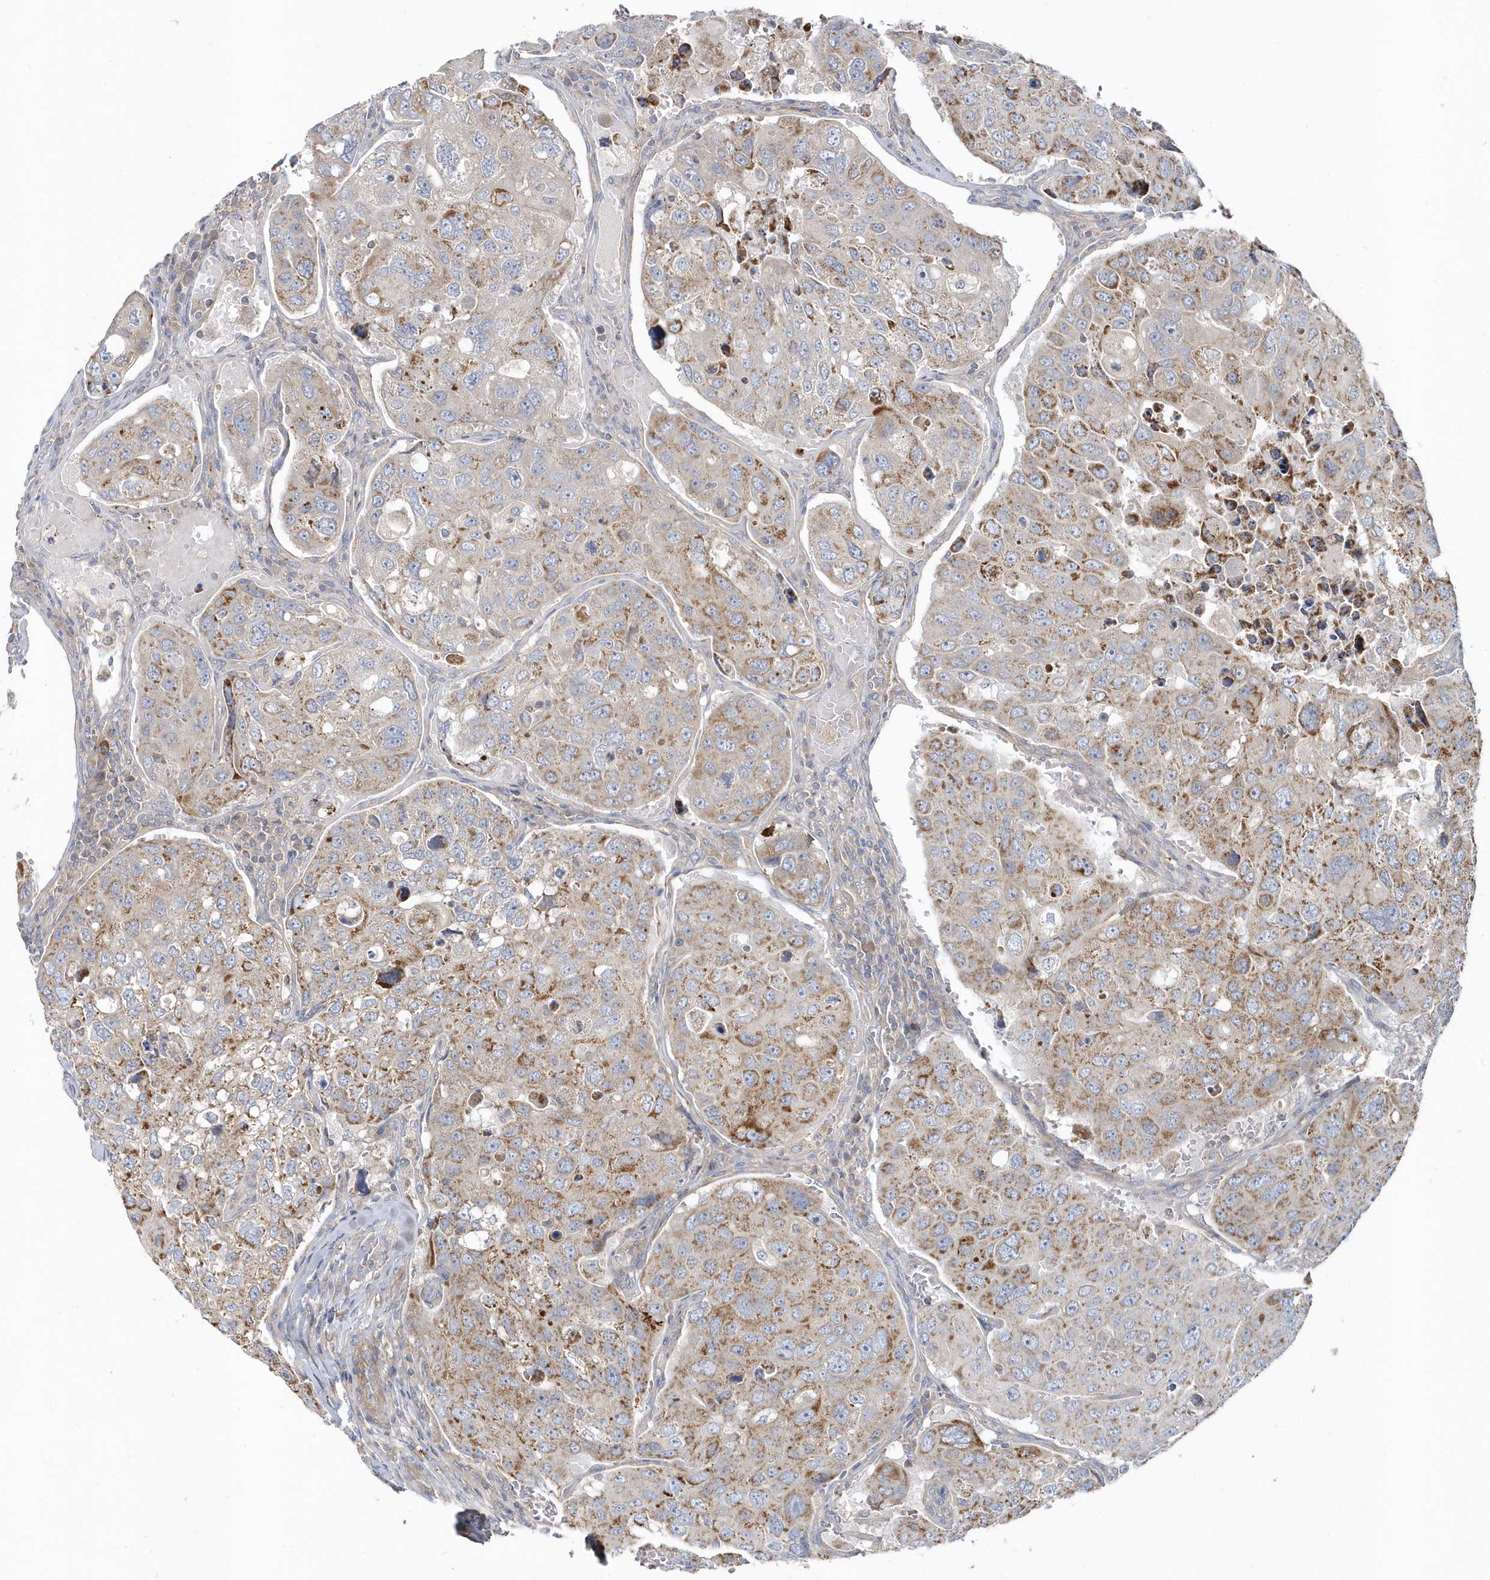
{"staining": {"intensity": "moderate", "quantity": "25%-75%", "location": "cytoplasmic/membranous"}, "tissue": "urothelial cancer", "cell_type": "Tumor cells", "image_type": "cancer", "snomed": [{"axis": "morphology", "description": "Urothelial carcinoma, High grade"}, {"axis": "topography", "description": "Lymph node"}, {"axis": "topography", "description": "Urinary bladder"}], "caption": "High-grade urothelial carcinoma stained for a protein (brown) exhibits moderate cytoplasmic/membranous positive staining in about 25%-75% of tumor cells.", "gene": "LEXM", "patient": {"sex": "male", "age": 51}}